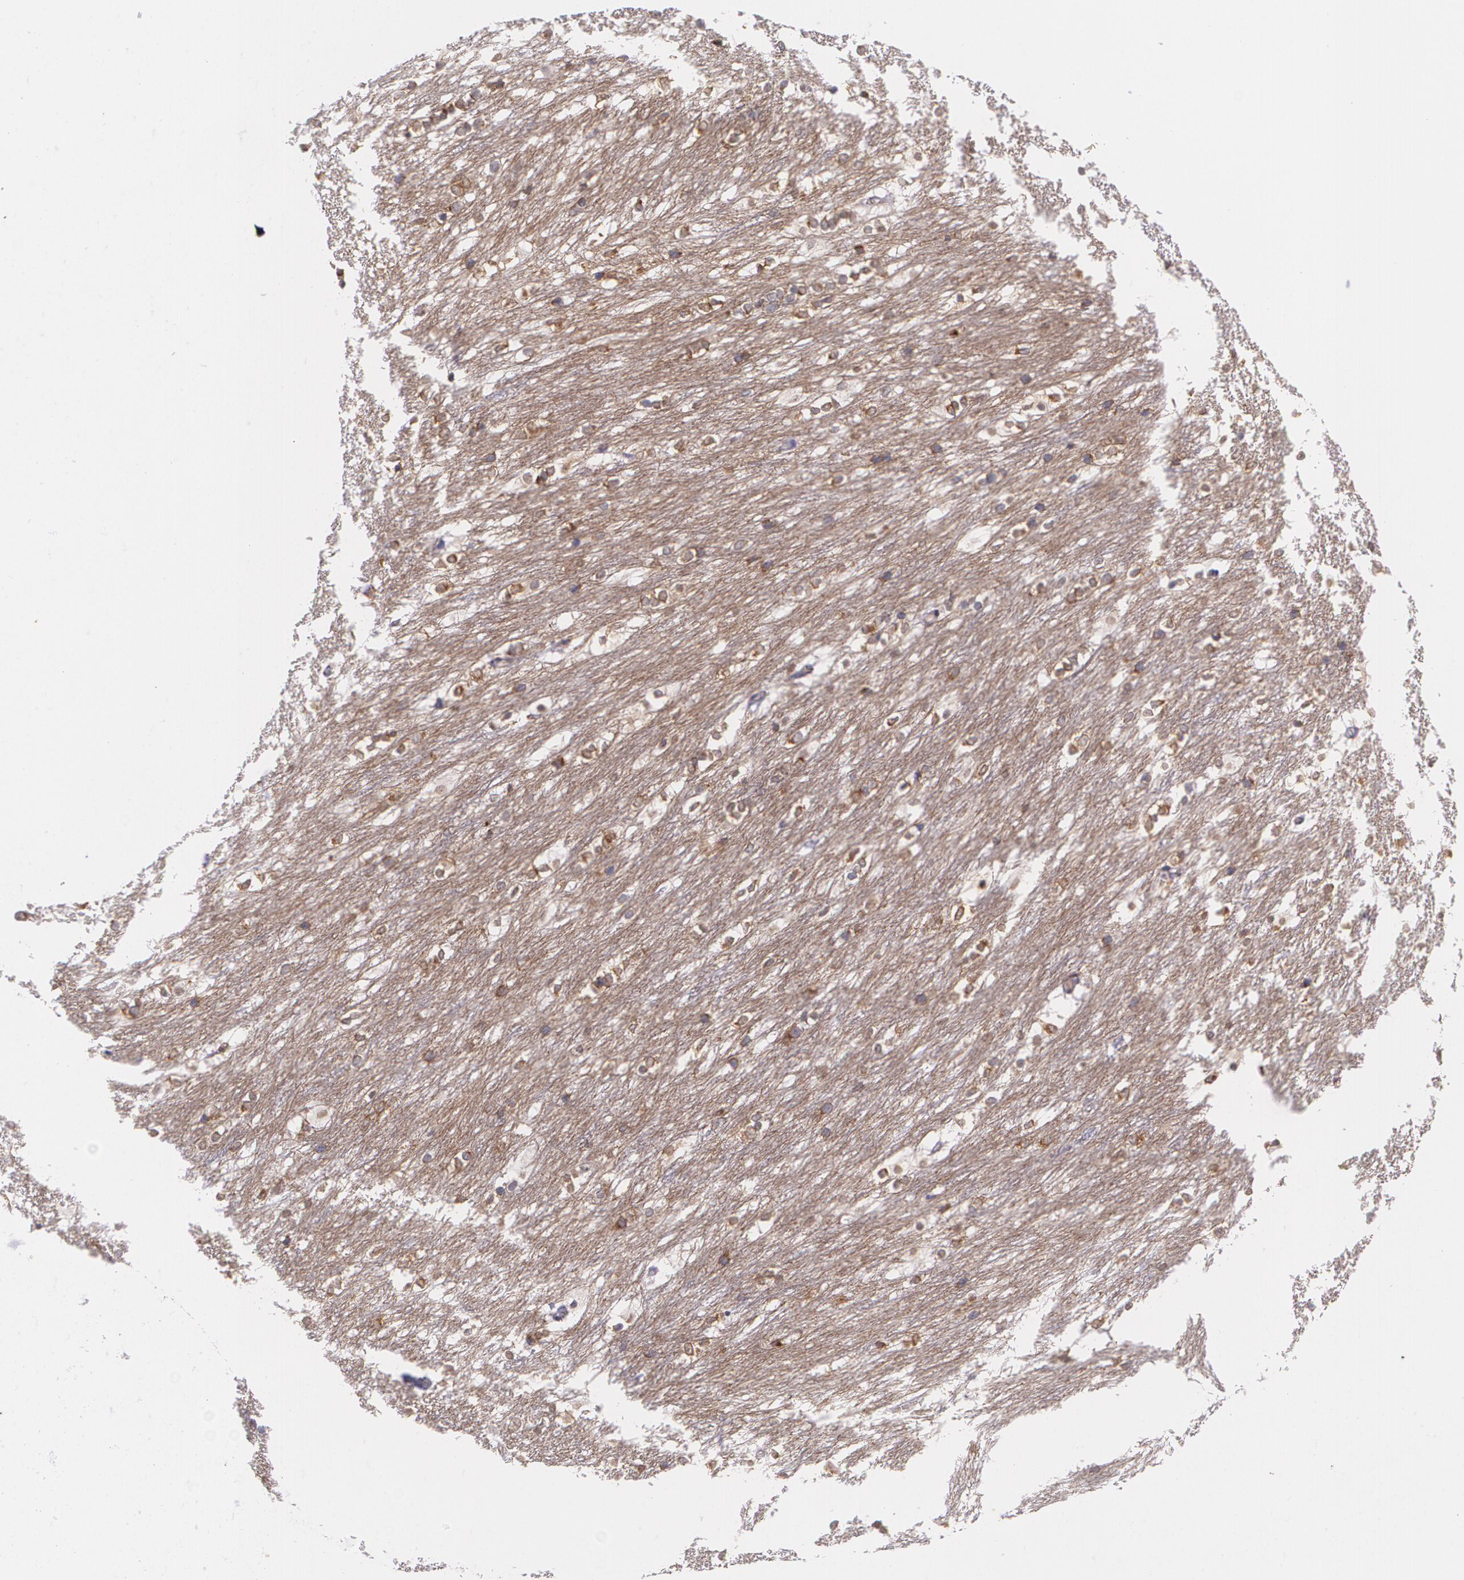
{"staining": {"intensity": "negative", "quantity": "none", "location": "none"}, "tissue": "caudate", "cell_type": "Glial cells", "image_type": "normal", "snomed": [{"axis": "morphology", "description": "Normal tissue, NOS"}, {"axis": "topography", "description": "Lateral ventricle wall"}], "caption": "High magnification brightfield microscopy of unremarkable caudate stained with DAB (3,3'-diaminobenzidine) (brown) and counterstained with hematoxylin (blue): glial cells show no significant positivity. The staining is performed using DAB brown chromogen with nuclei counter-stained in using hematoxylin.", "gene": "RTN1", "patient": {"sex": "female", "age": 19}}